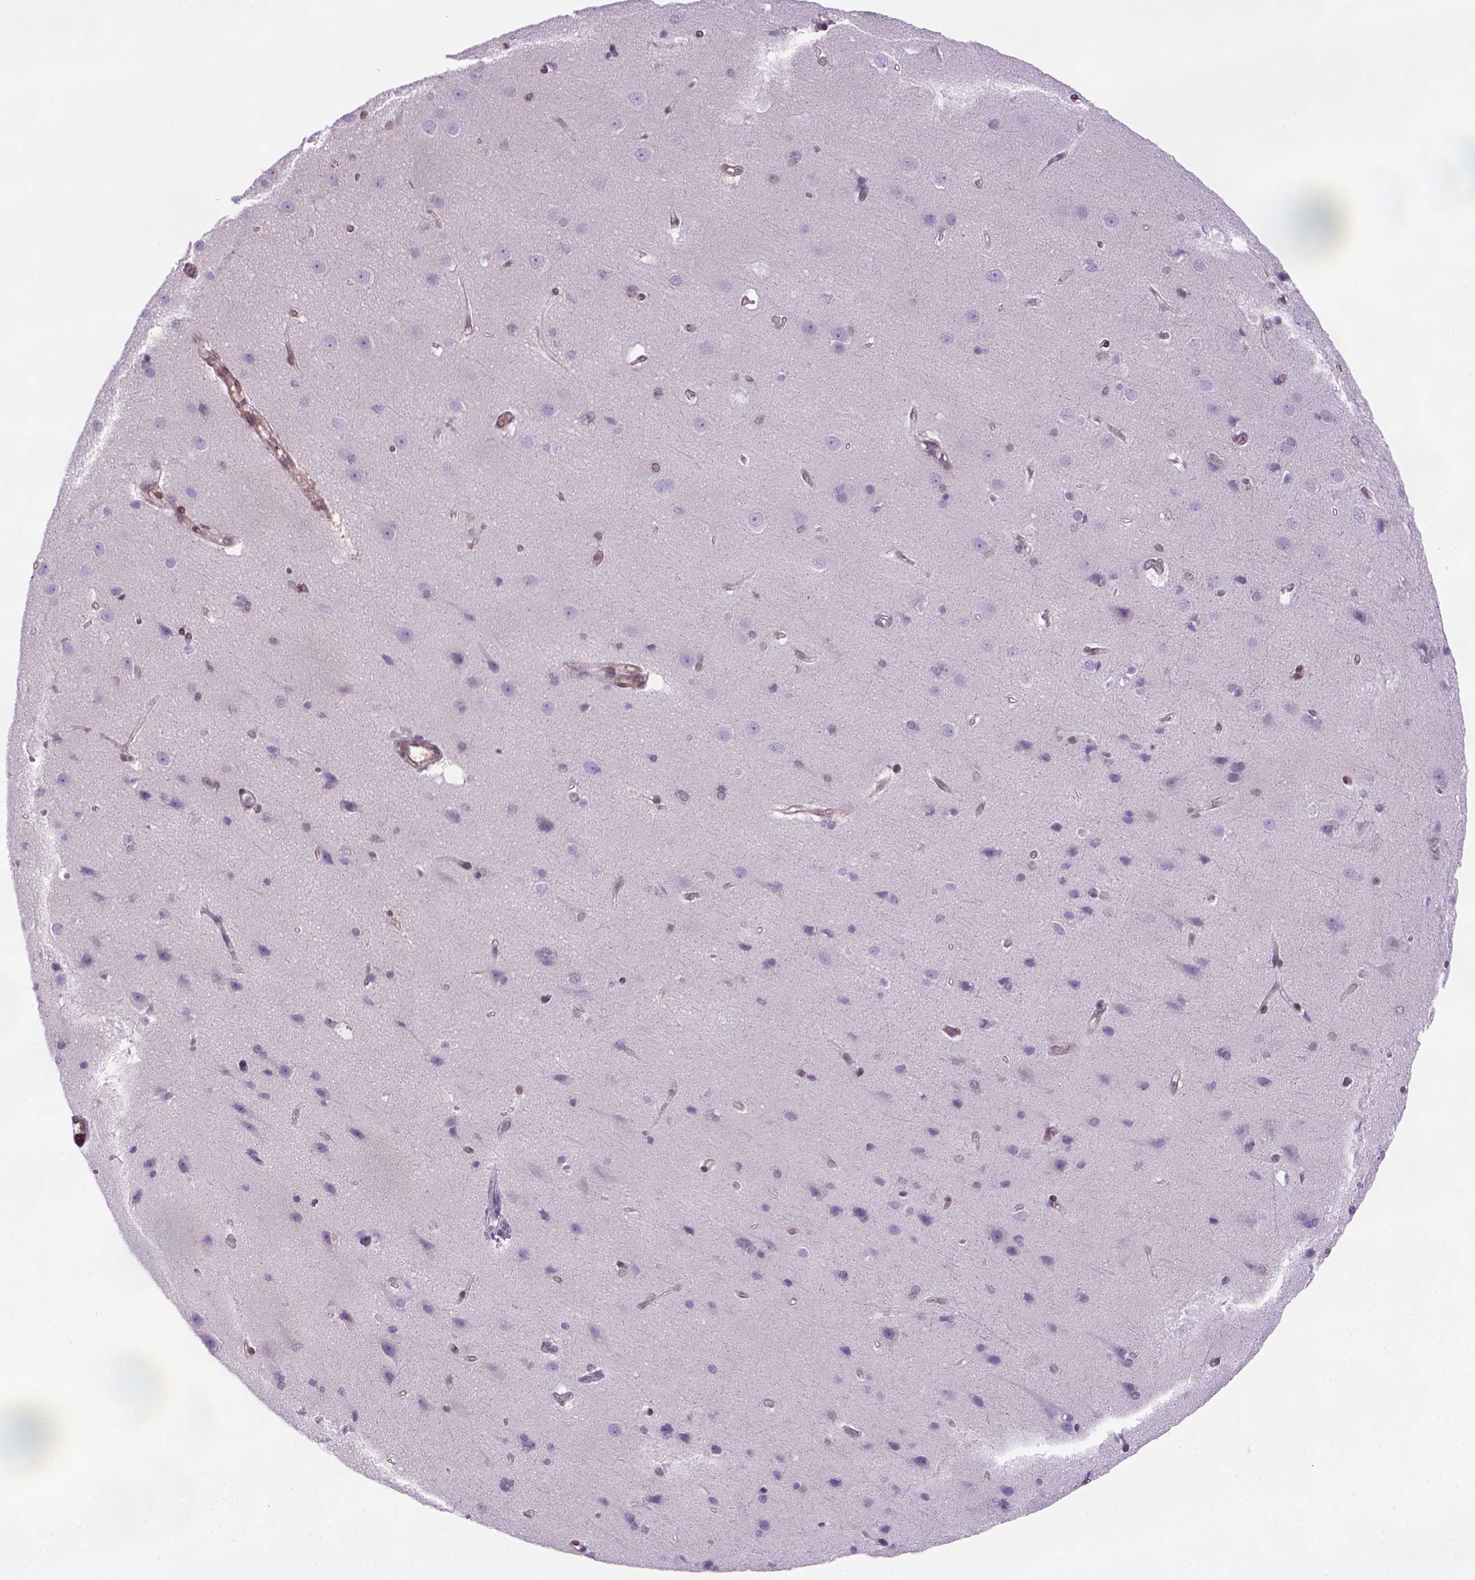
{"staining": {"intensity": "weak", "quantity": "<25%", "location": "nuclear"}, "tissue": "cerebral cortex", "cell_type": "Endothelial cells", "image_type": "normal", "snomed": [{"axis": "morphology", "description": "Normal tissue, NOS"}, {"axis": "topography", "description": "Cerebral cortex"}], "caption": "Immunohistochemistry histopathology image of normal cerebral cortex stained for a protein (brown), which shows no expression in endothelial cells.", "gene": "MGMT", "patient": {"sex": "male", "age": 37}}